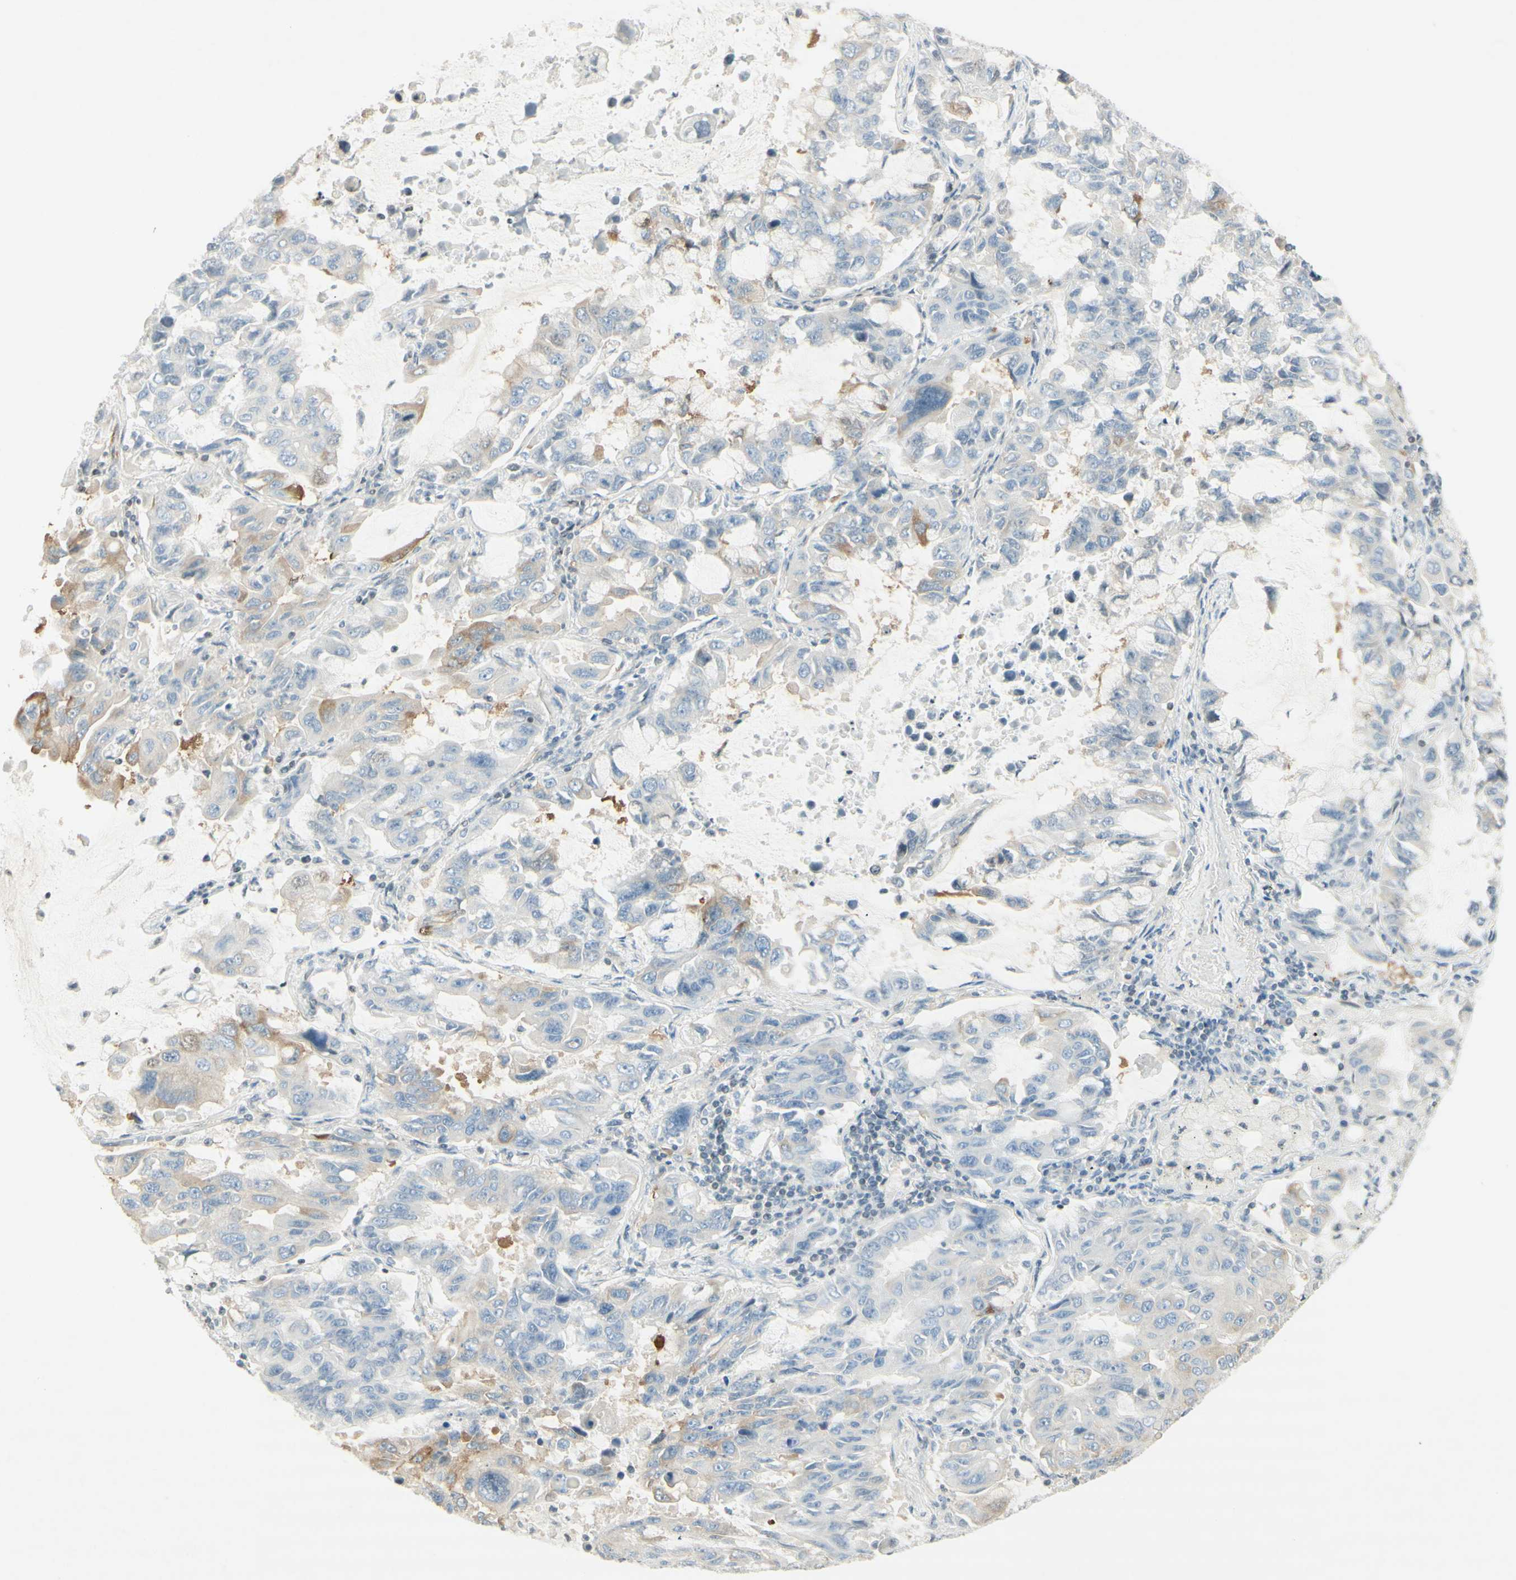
{"staining": {"intensity": "weak", "quantity": "<25%", "location": "cytoplasmic/membranous"}, "tissue": "lung cancer", "cell_type": "Tumor cells", "image_type": "cancer", "snomed": [{"axis": "morphology", "description": "Adenocarcinoma, NOS"}, {"axis": "topography", "description": "Lung"}], "caption": "Immunohistochemical staining of human adenocarcinoma (lung) displays no significant positivity in tumor cells.", "gene": "MAP1B", "patient": {"sex": "male", "age": 64}}